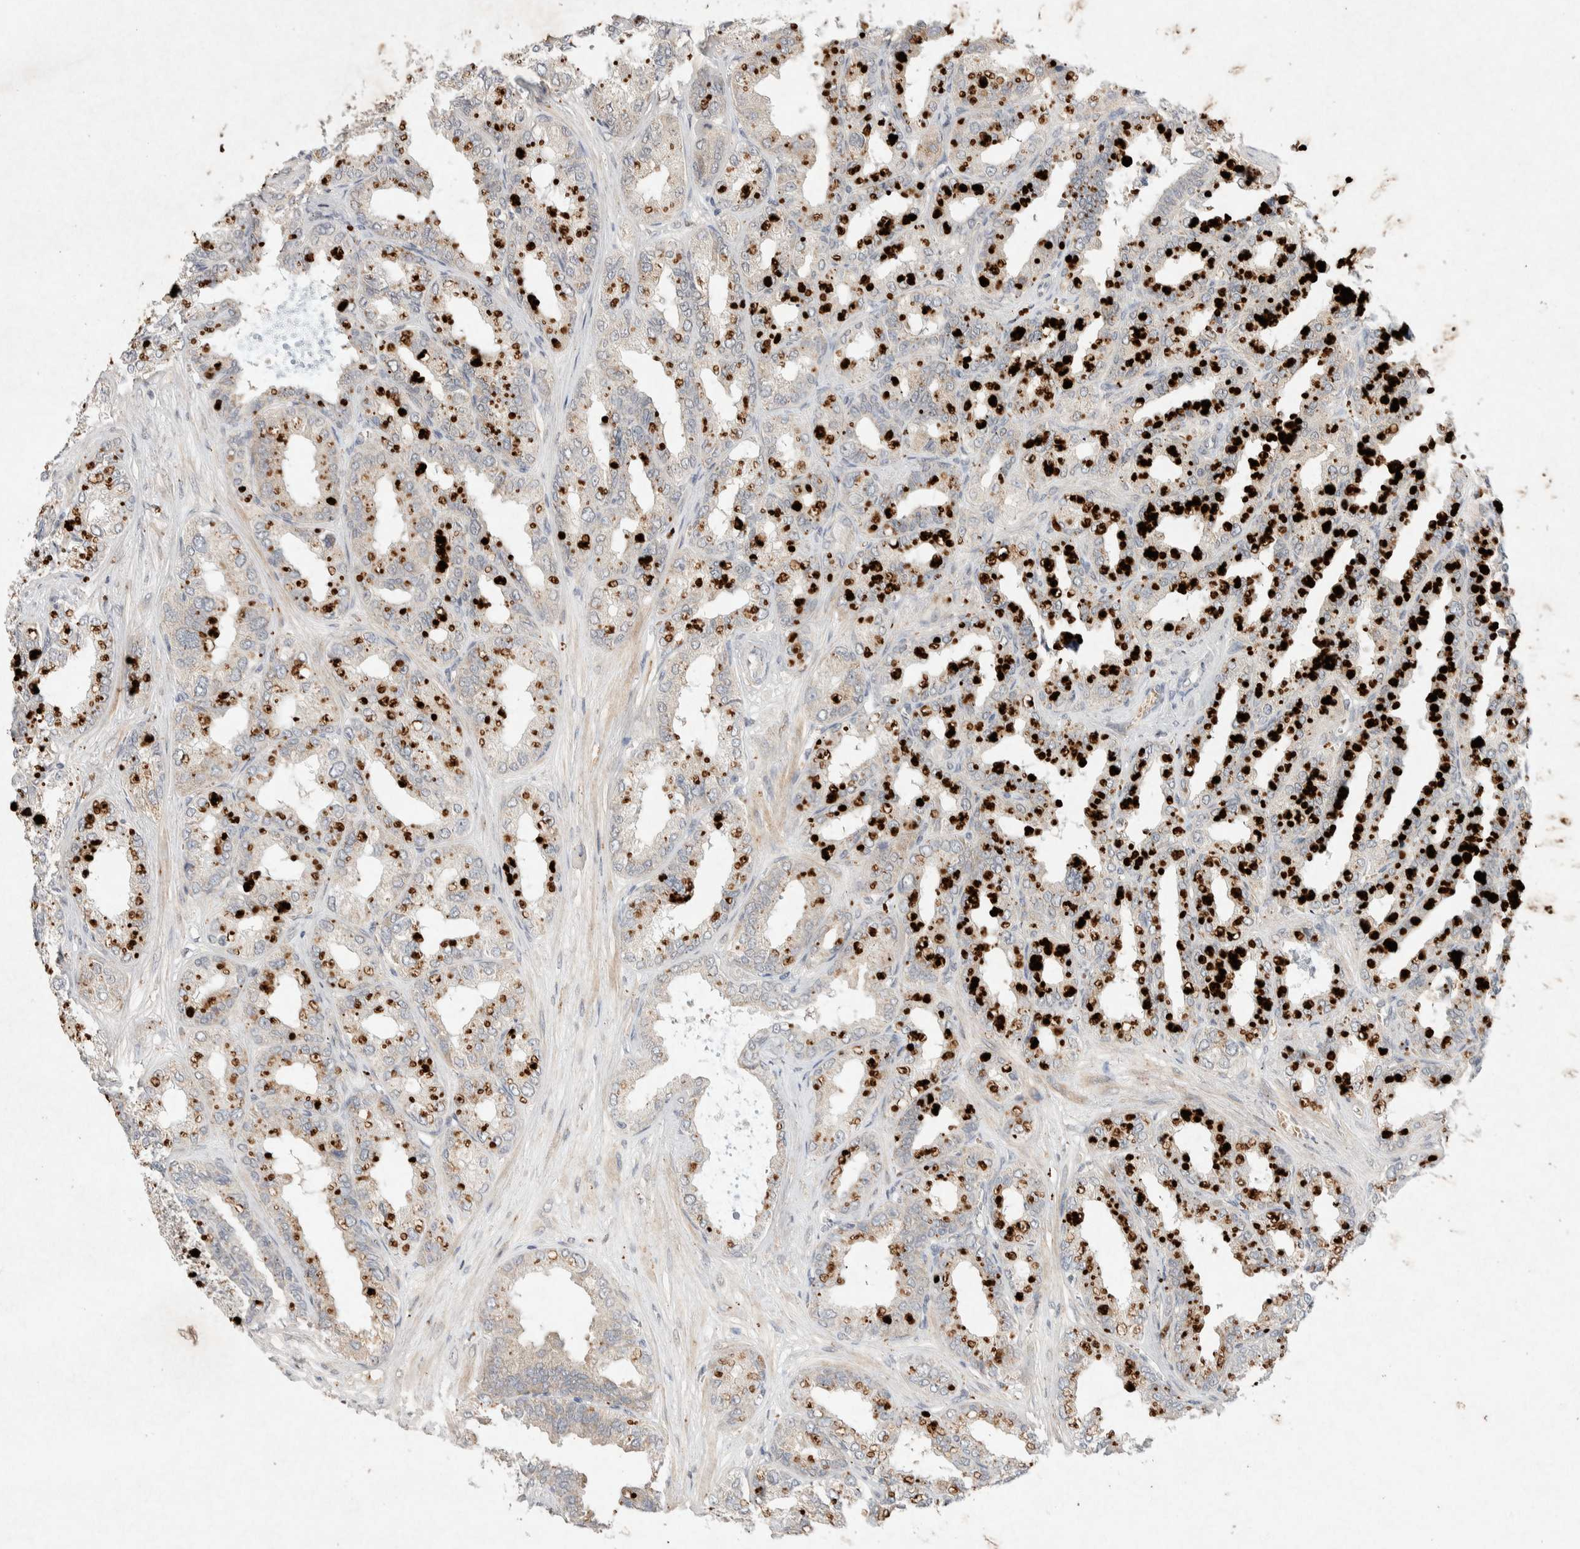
{"staining": {"intensity": "strong", "quantity": "25%-75%", "location": "cytoplasmic/membranous"}, "tissue": "seminal vesicle", "cell_type": "Glandular cells", "image_type": "normal", "snomed": [{"axis": "morphology", "description": "Normal tissue, NOS"}, {"axis": "topography", "description": "Prostate"}, {"axis": "topography", "description": "Seminal veicle"}], "caption": "High-power microscopy captured an immunohistochemistry photomicrograph of benign seminal vesicle, revealing strong cytoplasmic/membranous staining in about 25%-75% of glandular cells. The staining was performed using DAB (3,3'-diaminobenzidine), with brown indicating positive protein expression. Nuclei are stained blue with hematoxylin.", "gene": "GNAI1", "patient": {"sex": "male", "age": 51}}